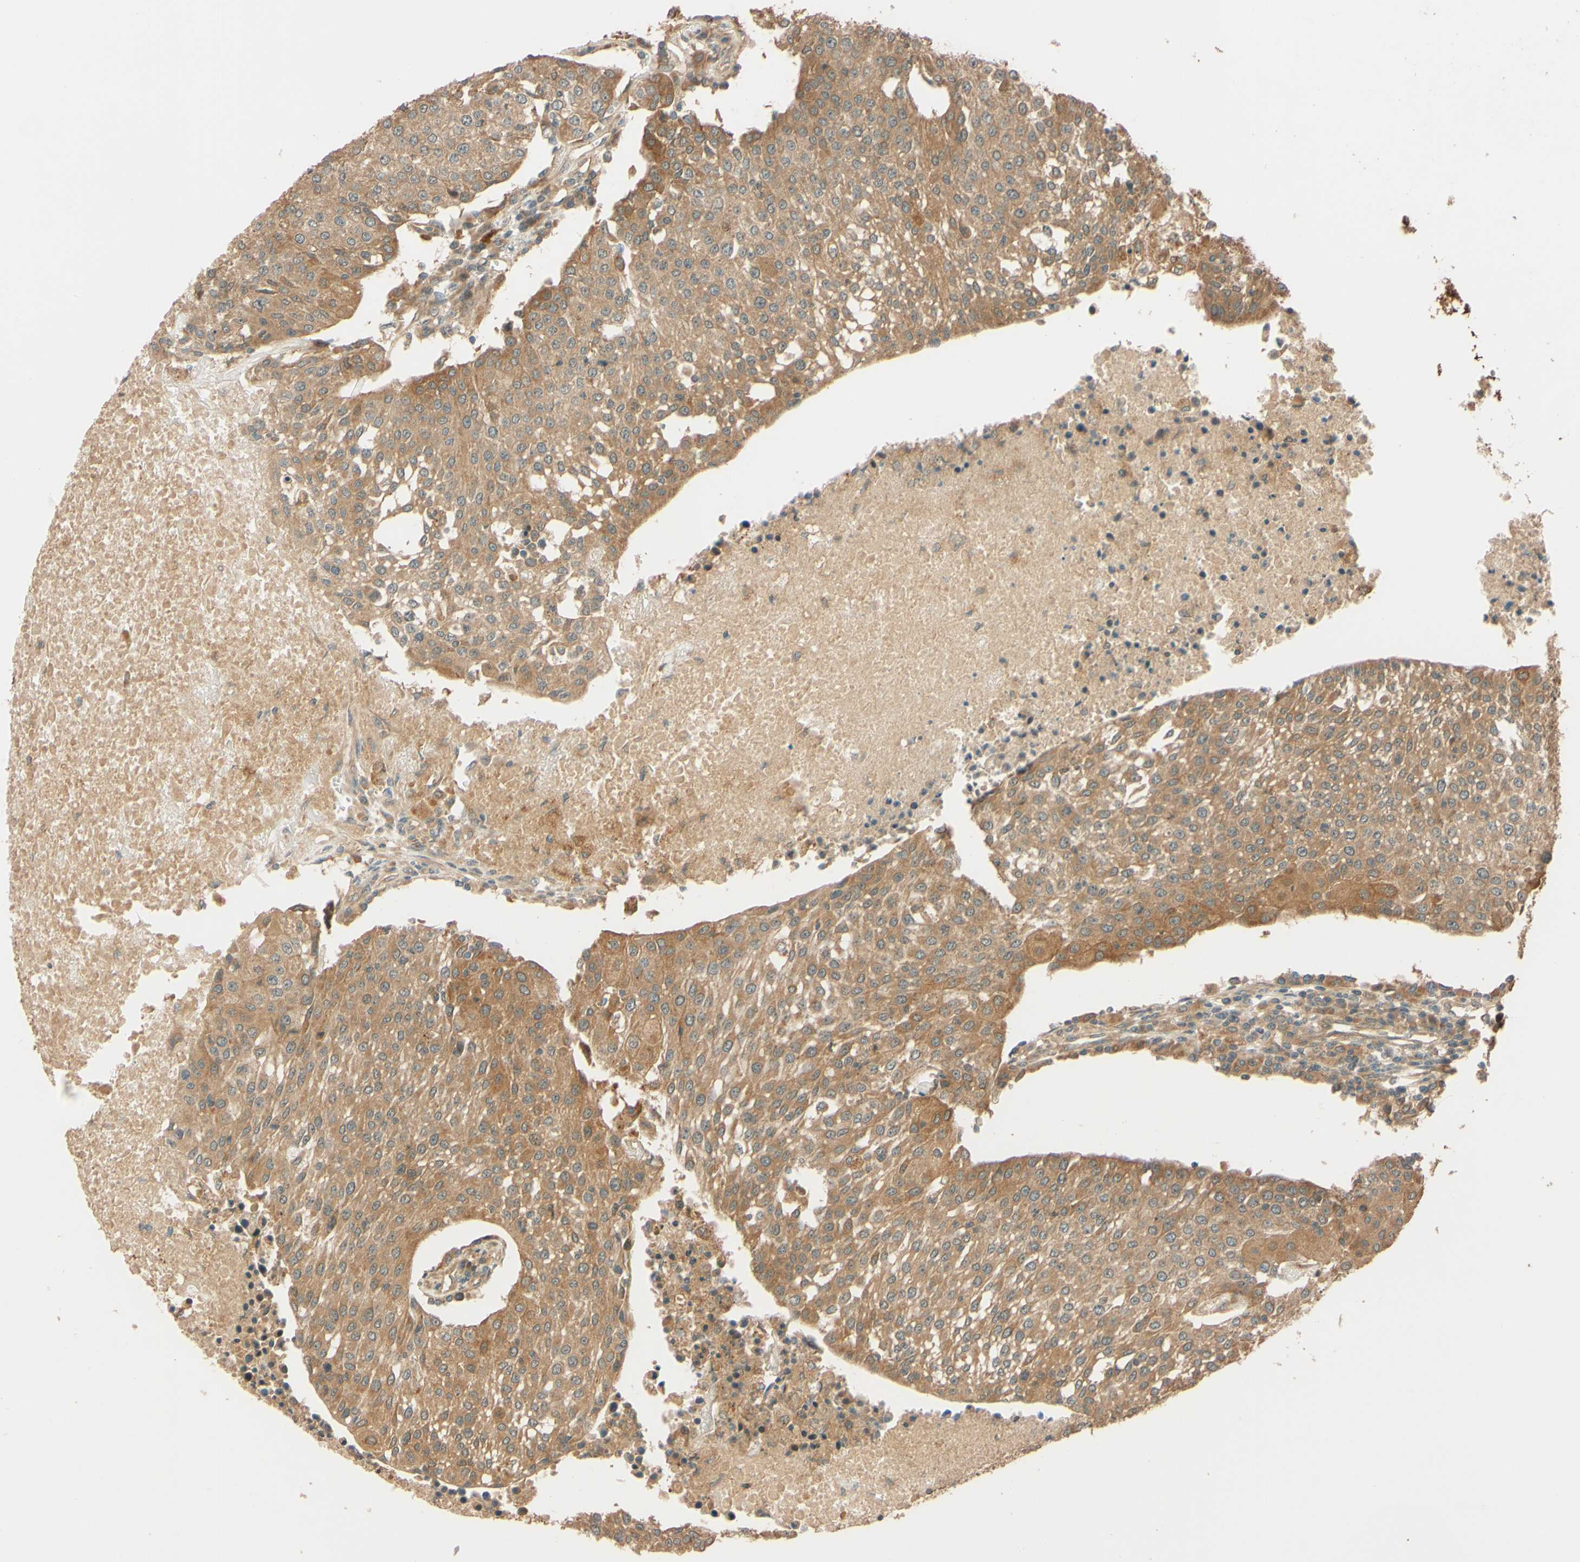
{"staining": {"intensity": "moderate", "quantity": ">75%", "location": "cytoplasmic/membranous"}, "tissue": "urothelial cancer", "cell_type": "Tumor cells", "image_type": "cancer", "snomed": [{"axis": "morphology", "description": "Urothelial carcinoma, High grade"}, {"axis": "topography", "description": "Urinary bladder"}], "caption": "Immunohistochemical staining of human urothelial cancer reveals medium levels of moderate cytoplasmic/membranous protein staining in approximately >75% of tumor cells. (brown staining indicates protein expression, while blue staining denotes nuclei).", "gene": "RNF19A", "patient": {"sex": "female", "age": 85}}